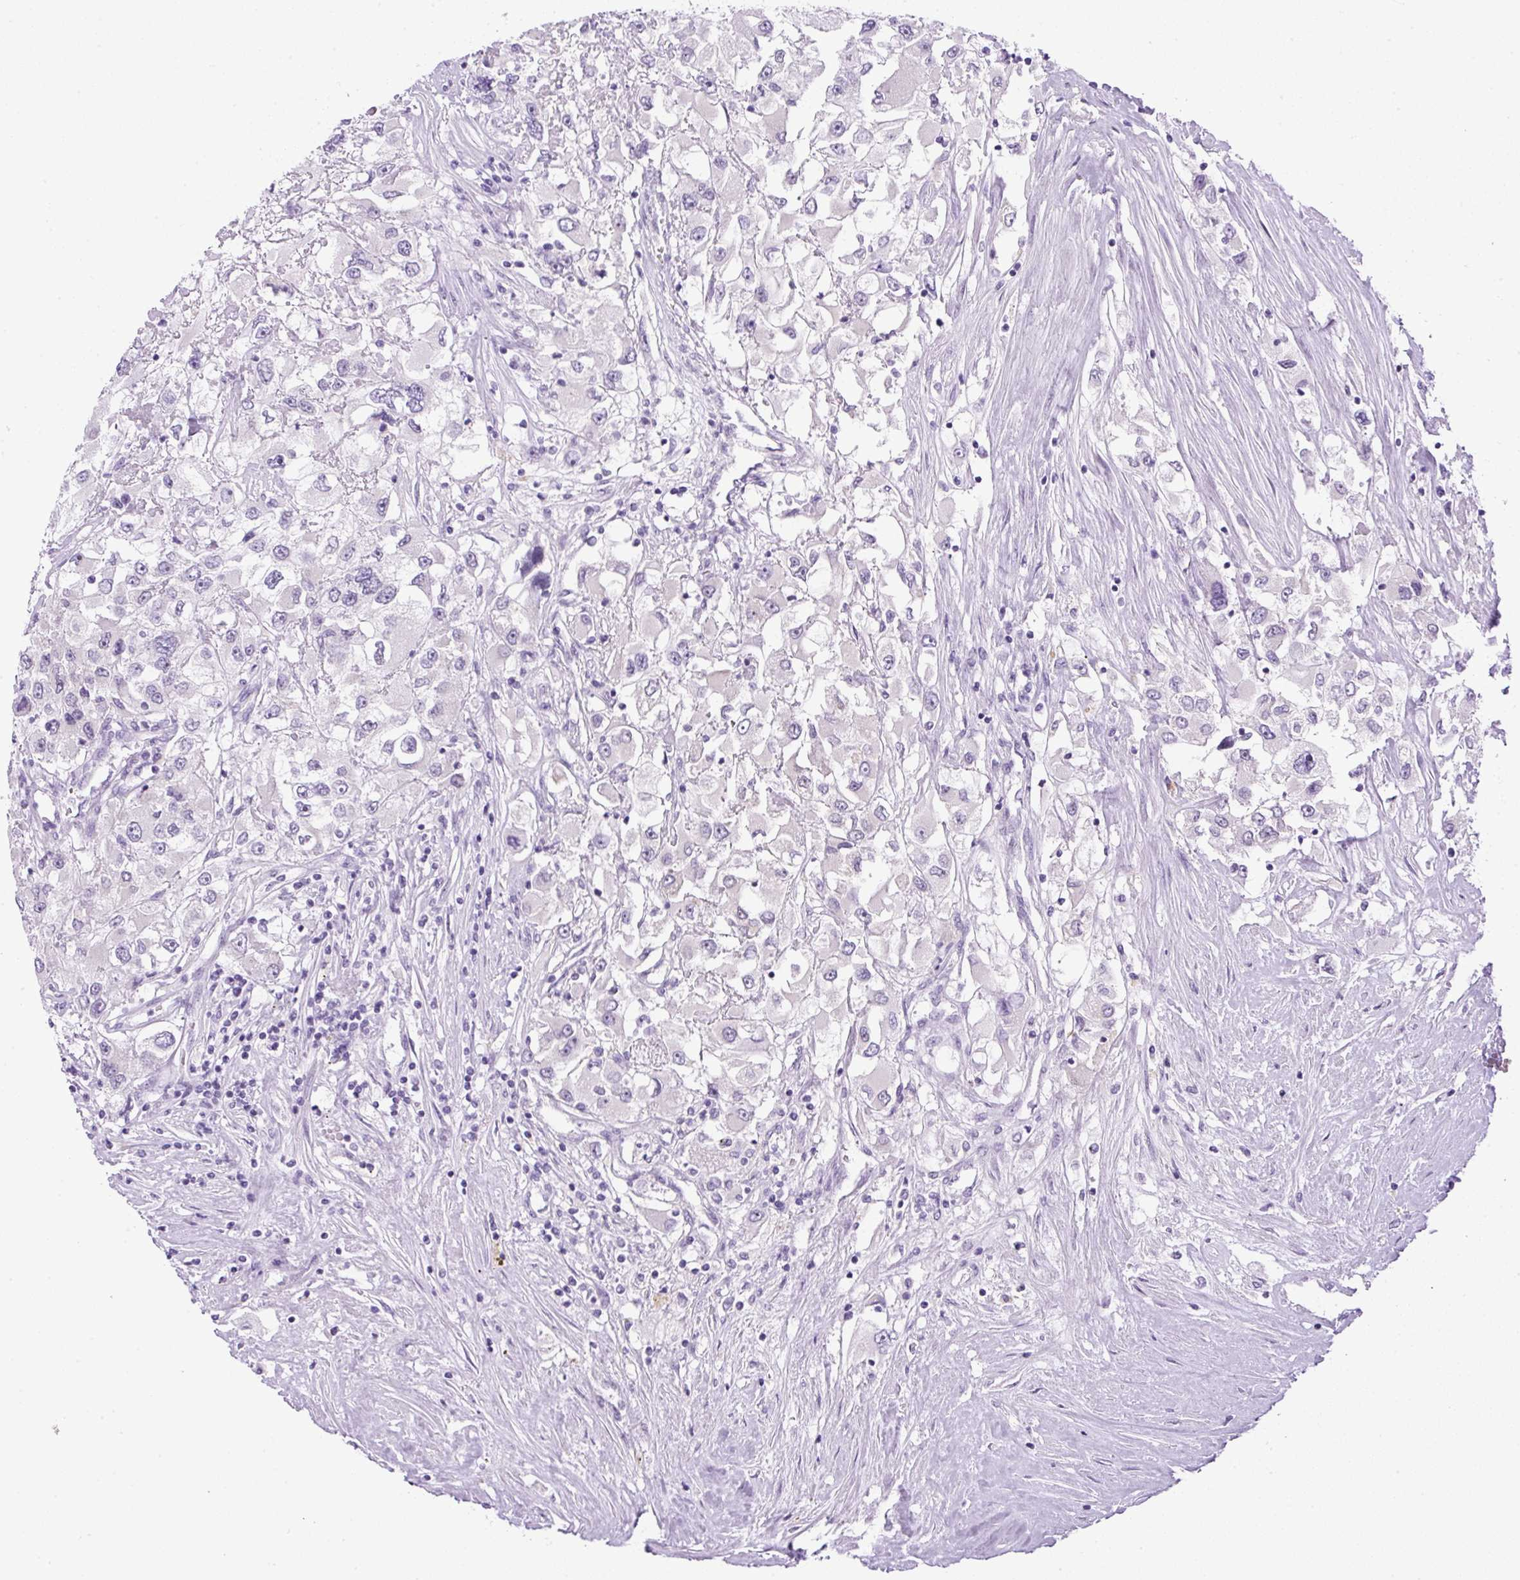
{"staining": {"intensity": "negative", "quantity": "none", "location": "none"}, "tissue": "renal cancer", "cell_type": "Tumor cells", "image_type": "cancer", "snomed": [{"axis": "morphology", "description": "Adenocarcinoma, NOS"}, {"axis": "topography", "description": "Kidney"}], "caption": "The micrograph displays no significant positivity in tumor cells of renal cancer (adenocarcinoma).", "gene": "RHBDD2", "patient": {"sex": "female", "age": 52}}